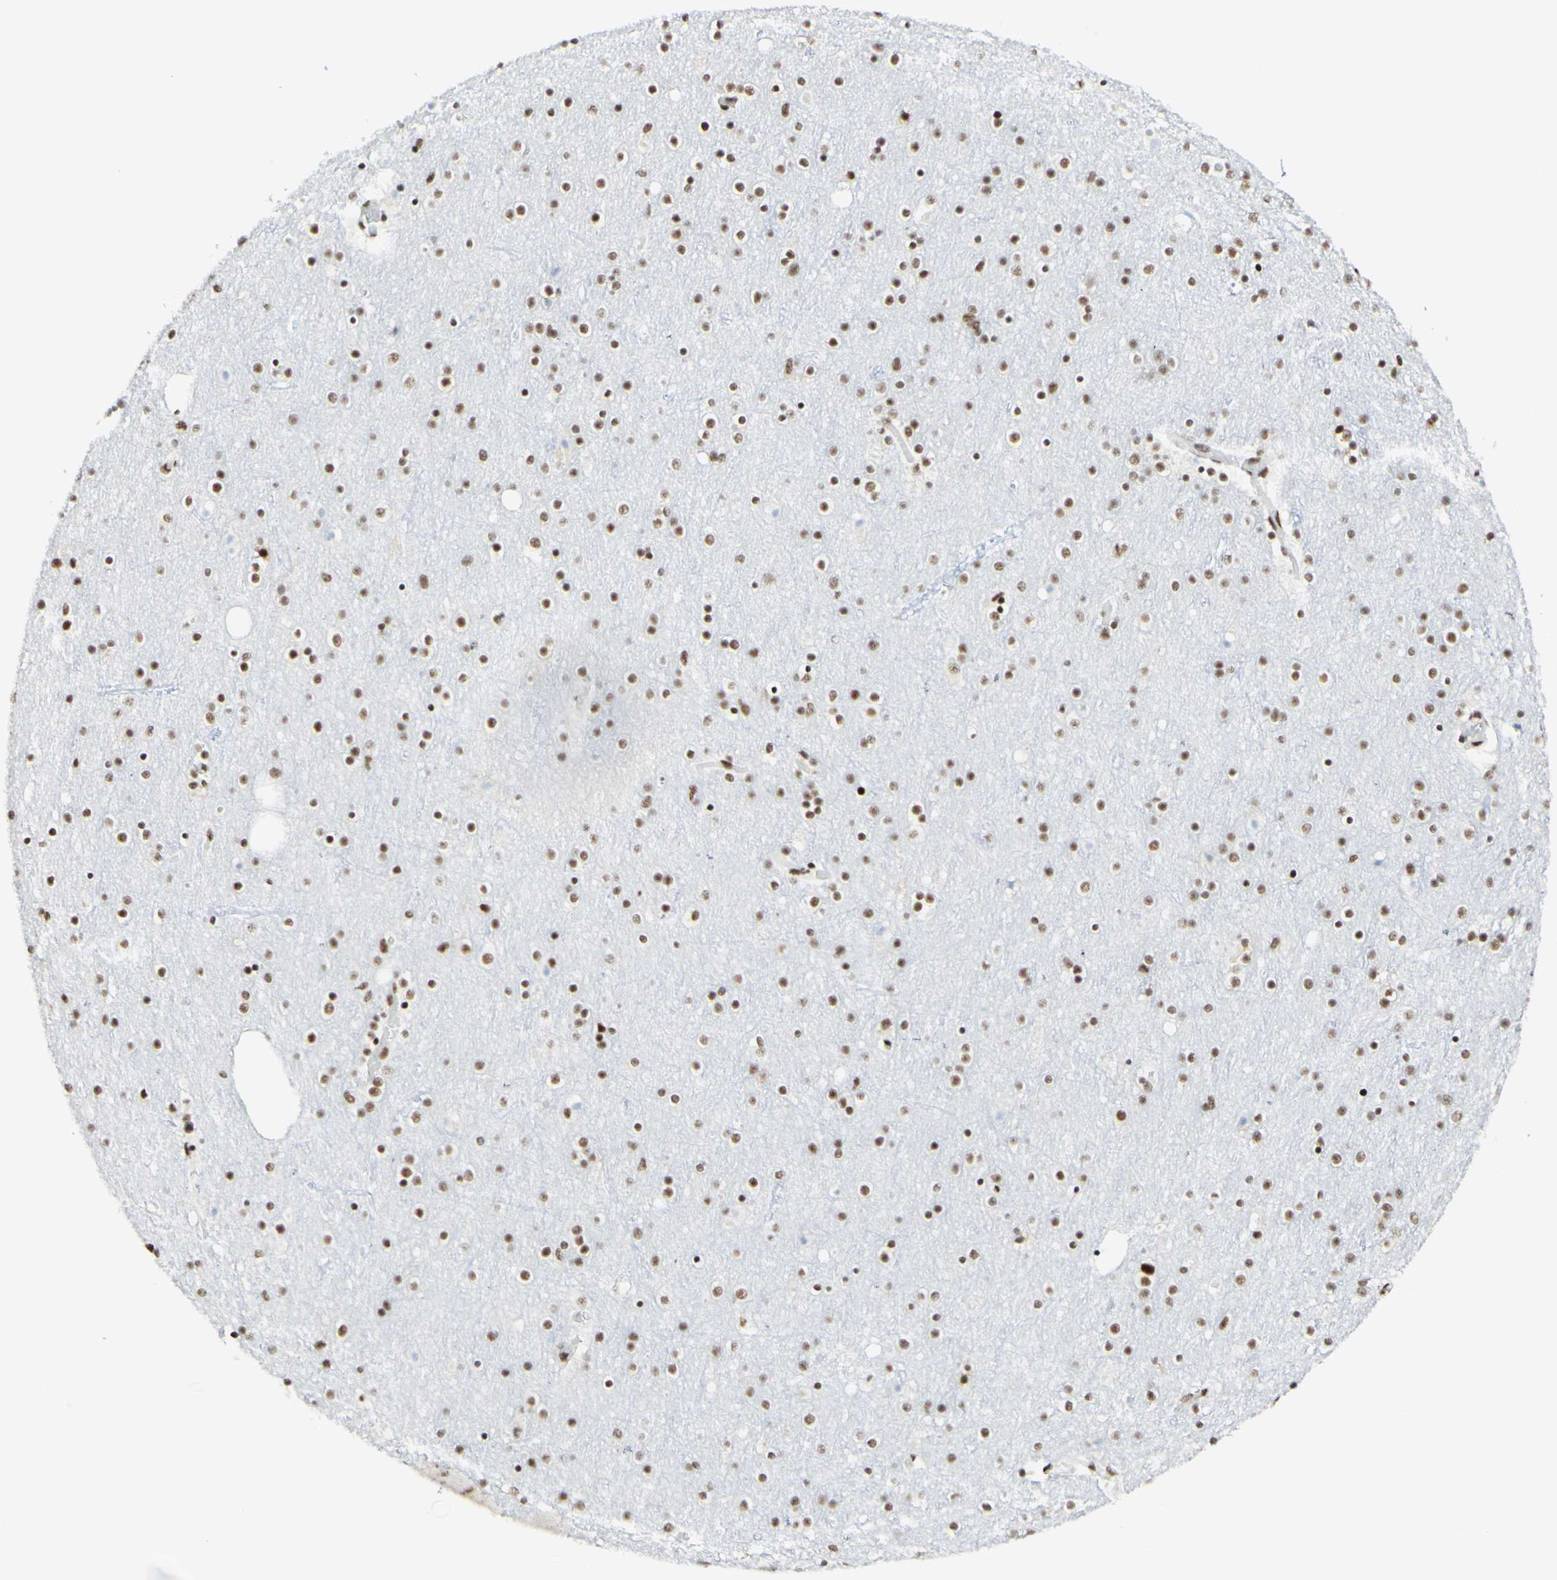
{"staining": {"intensity": "moderate", "quantity": ">75%", "location": "nuclear"}, "tissue": "cerebral cortex", "cell_type": "Endothelial cells", "image_type": "normal", "snomed": [{"axis": "morphology", "description": "Normal tissue, NOS"}, {"axis": "topography", "description": "Cerebral cortex"}], "caption": "A photomicrograph showing moderate nuclear staining in approximately >75% of endothelial cells in unremarkable cerebral cortex, as visualized by brown immunohistochemical staining.", "gene": "WTAP", "patient": {"sex": "female", "age": 54}}